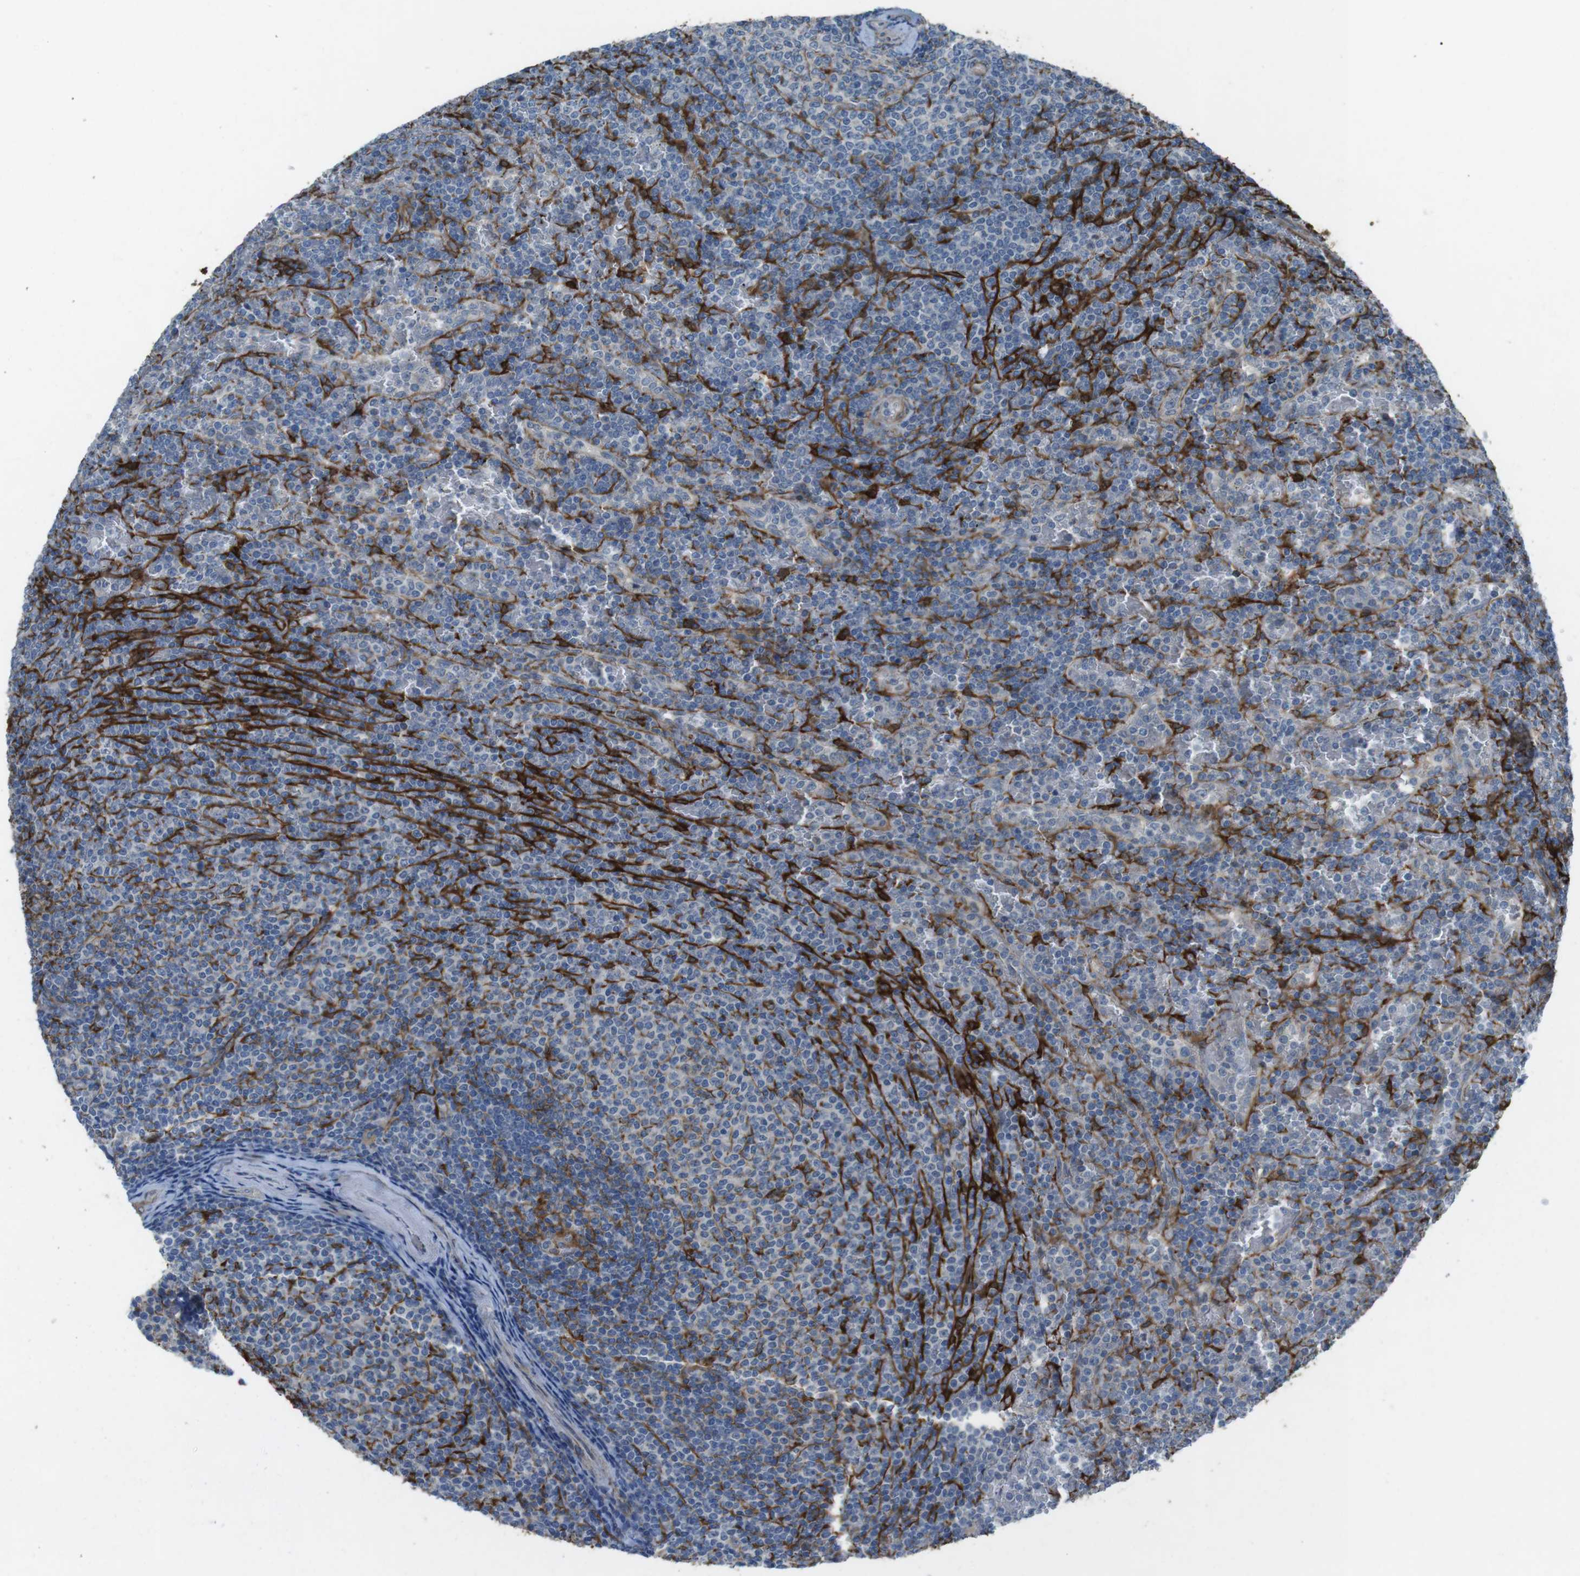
{"staining": {"intensity": "negative", "quantity": "none", "location": "none"}, "tissue": "lymphoma", "cell_type": "Tumor cells", "image_type": "cancer", "snomed": [{"axis": "morphology", "description": "Malignant lymphoma, non-Hodgkin's type, Low grade"}, {"axis": "topography", "description": "Spleen"}], "caption": "Protein analysis of lymphoma displays no significant expression in tumor cells.", "gene": "ANK2", "patient": {"sex": "female", "age": 77}}